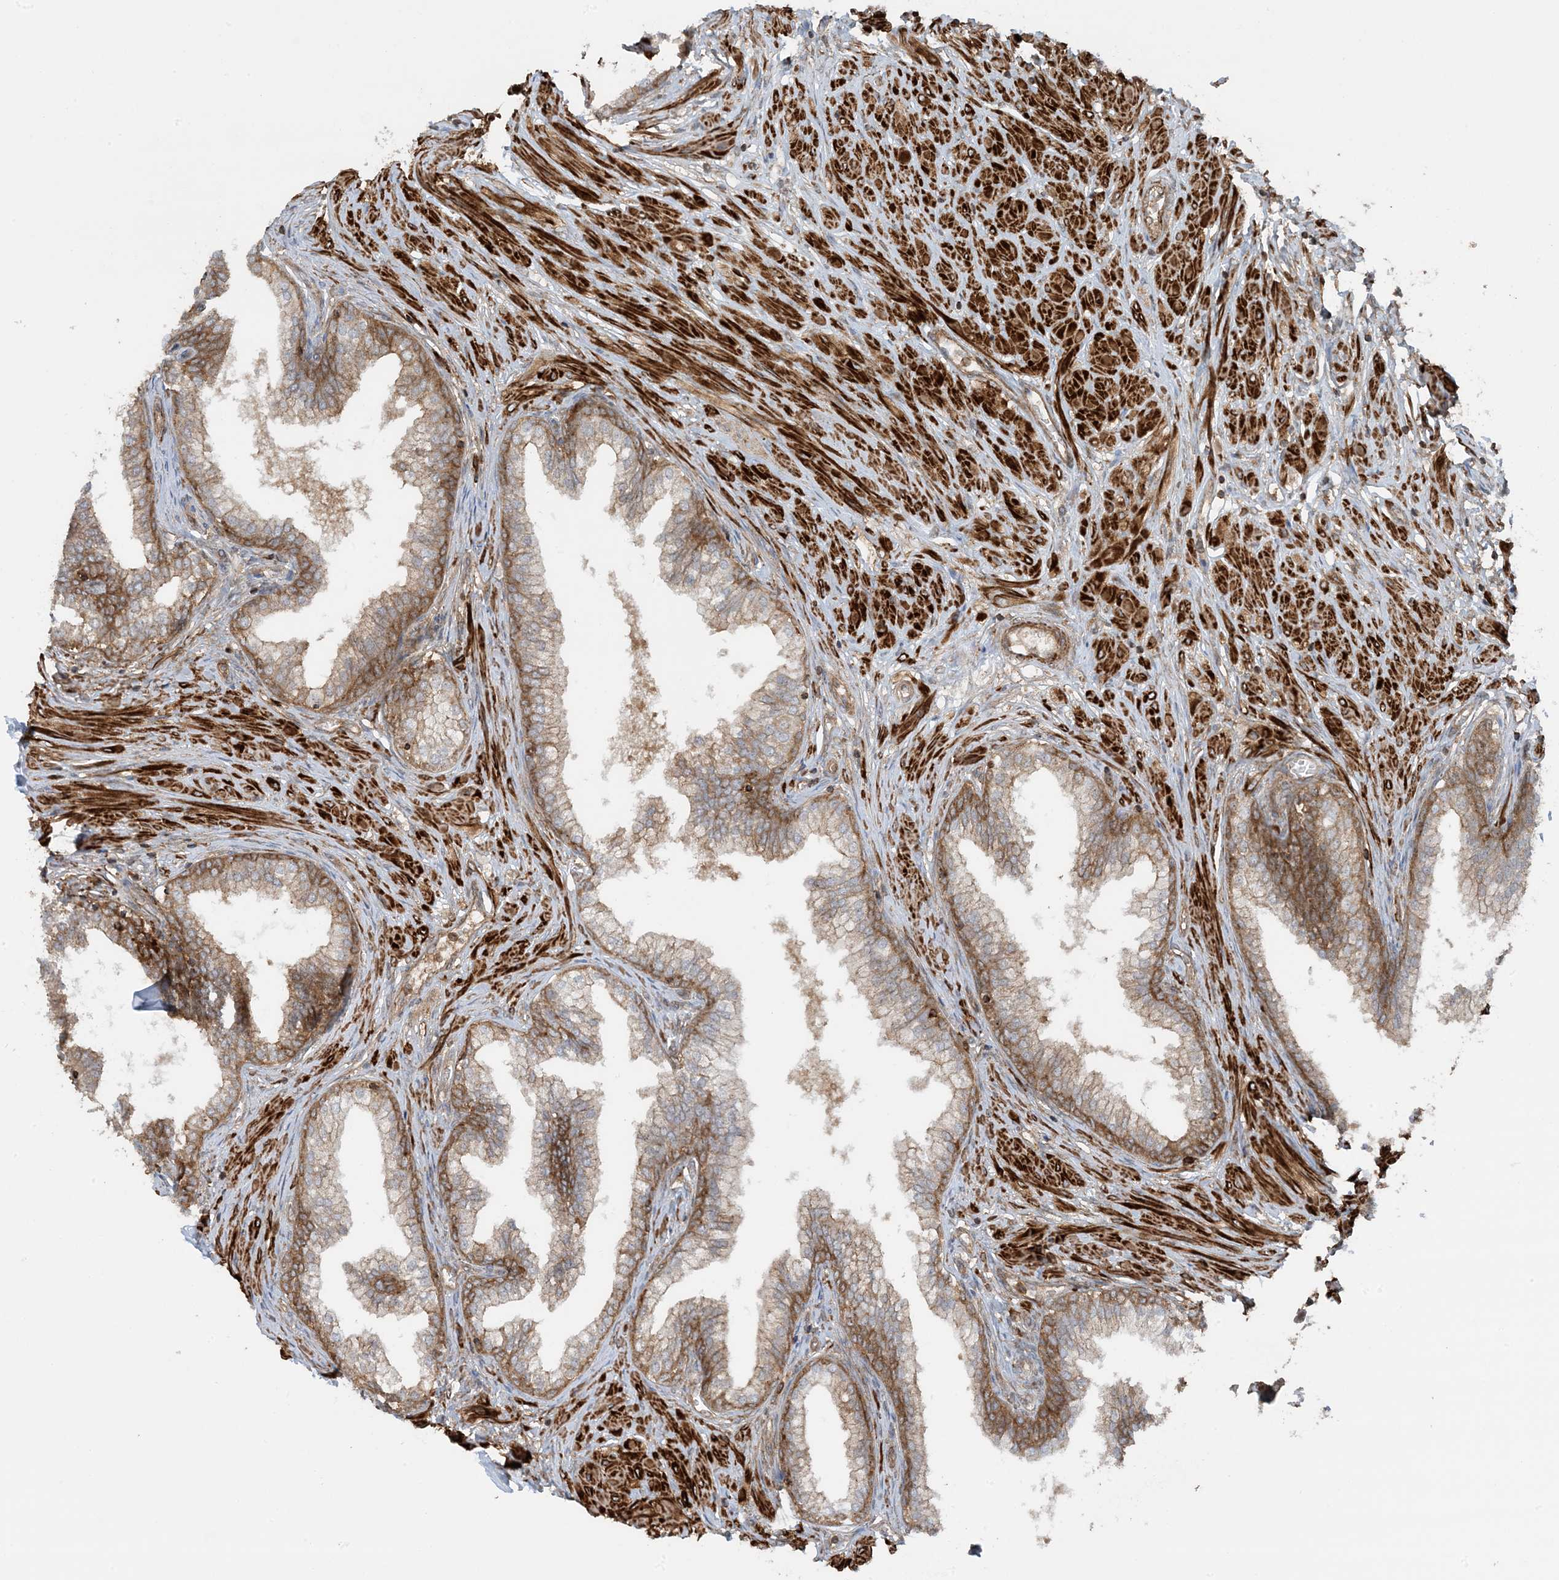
{"staining": {"intensity": "moderate", "quantity": "25%-75%", "location": "cytoplasmic/membranous"}, "tissue": "prostate", "cell_type": "Glandular cells", "image_type": "normal", "snomed": [{"axis": "morphology", "description": "Normal tissue, NOS"}, {"axis": "morphology", "description": "Urothelial carcinoma, Low grade"}, {"axis": "topography", "description": "Urinary bladder"}, {"axis": "topography", "description": "Prostate"}], "caption": "DAB (3,3'-diaminobenzidine) immunohistochemical staining of benign human prostate shows moderate cytoplasmic/membranous protein expression in approximately 25%-75% of glandular cells. The staining was performed using DAB, with brown indicating positive protein expression. Nuclei are stained blue with hematoxylin.", "gene": "STAM2", "patient": {"sex": "male", "age": 60}}